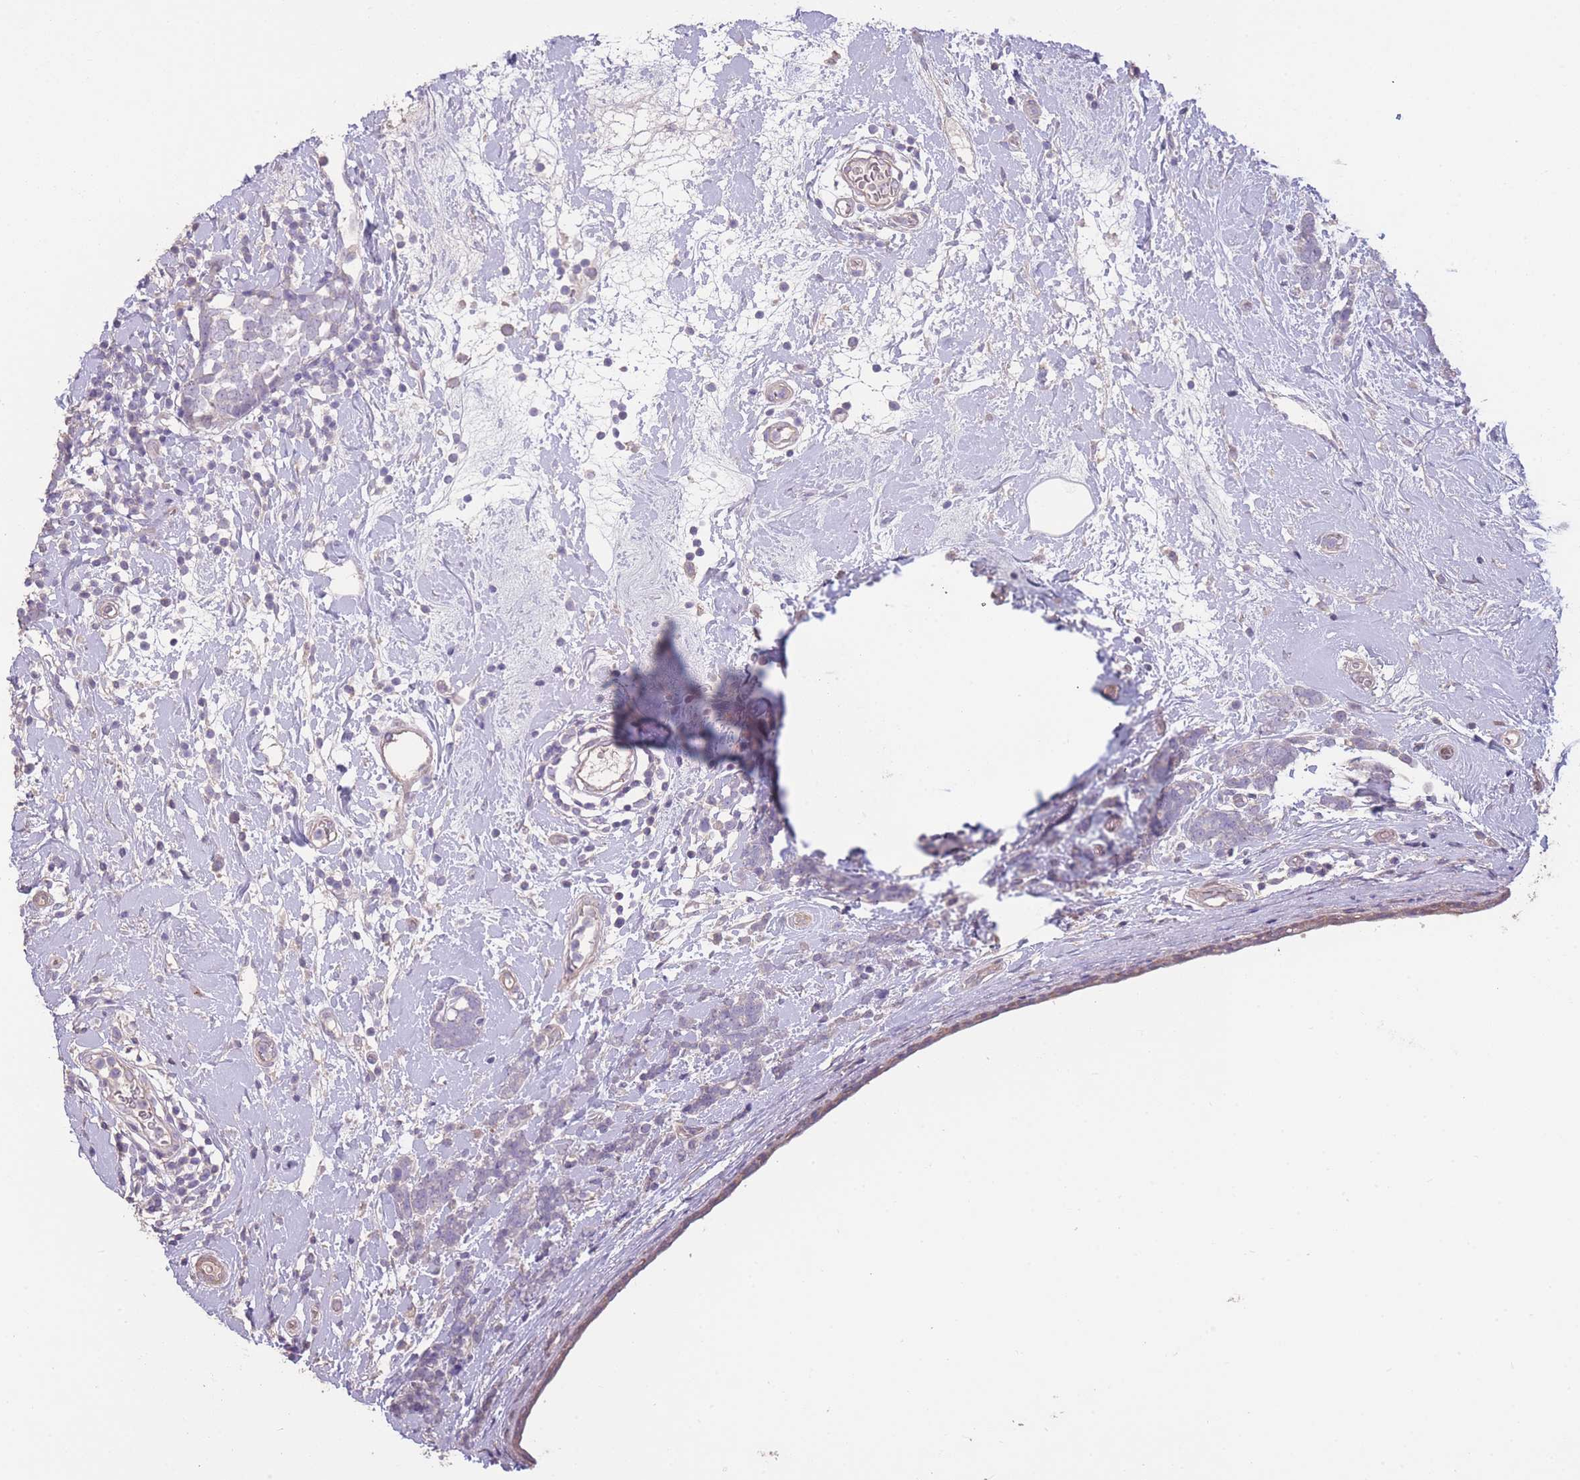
{"staining": {"intensity": "negative", "quantity": "none", "location": "none"}, "tissue": "breast cancer", "cell_type": "Tumor cells", "image_type": "cancer", "snomed": [{"axis": "morphology", "description": "Lobular carcinoma"}, {"axis": "topography", "description": "Breast"}], "caption": "Image shows no protein expression in tumor cells of breast lobular carcinoma tissue.", "gene": "RSPH10B", "patient": {"sex": "female", "age": 58}}